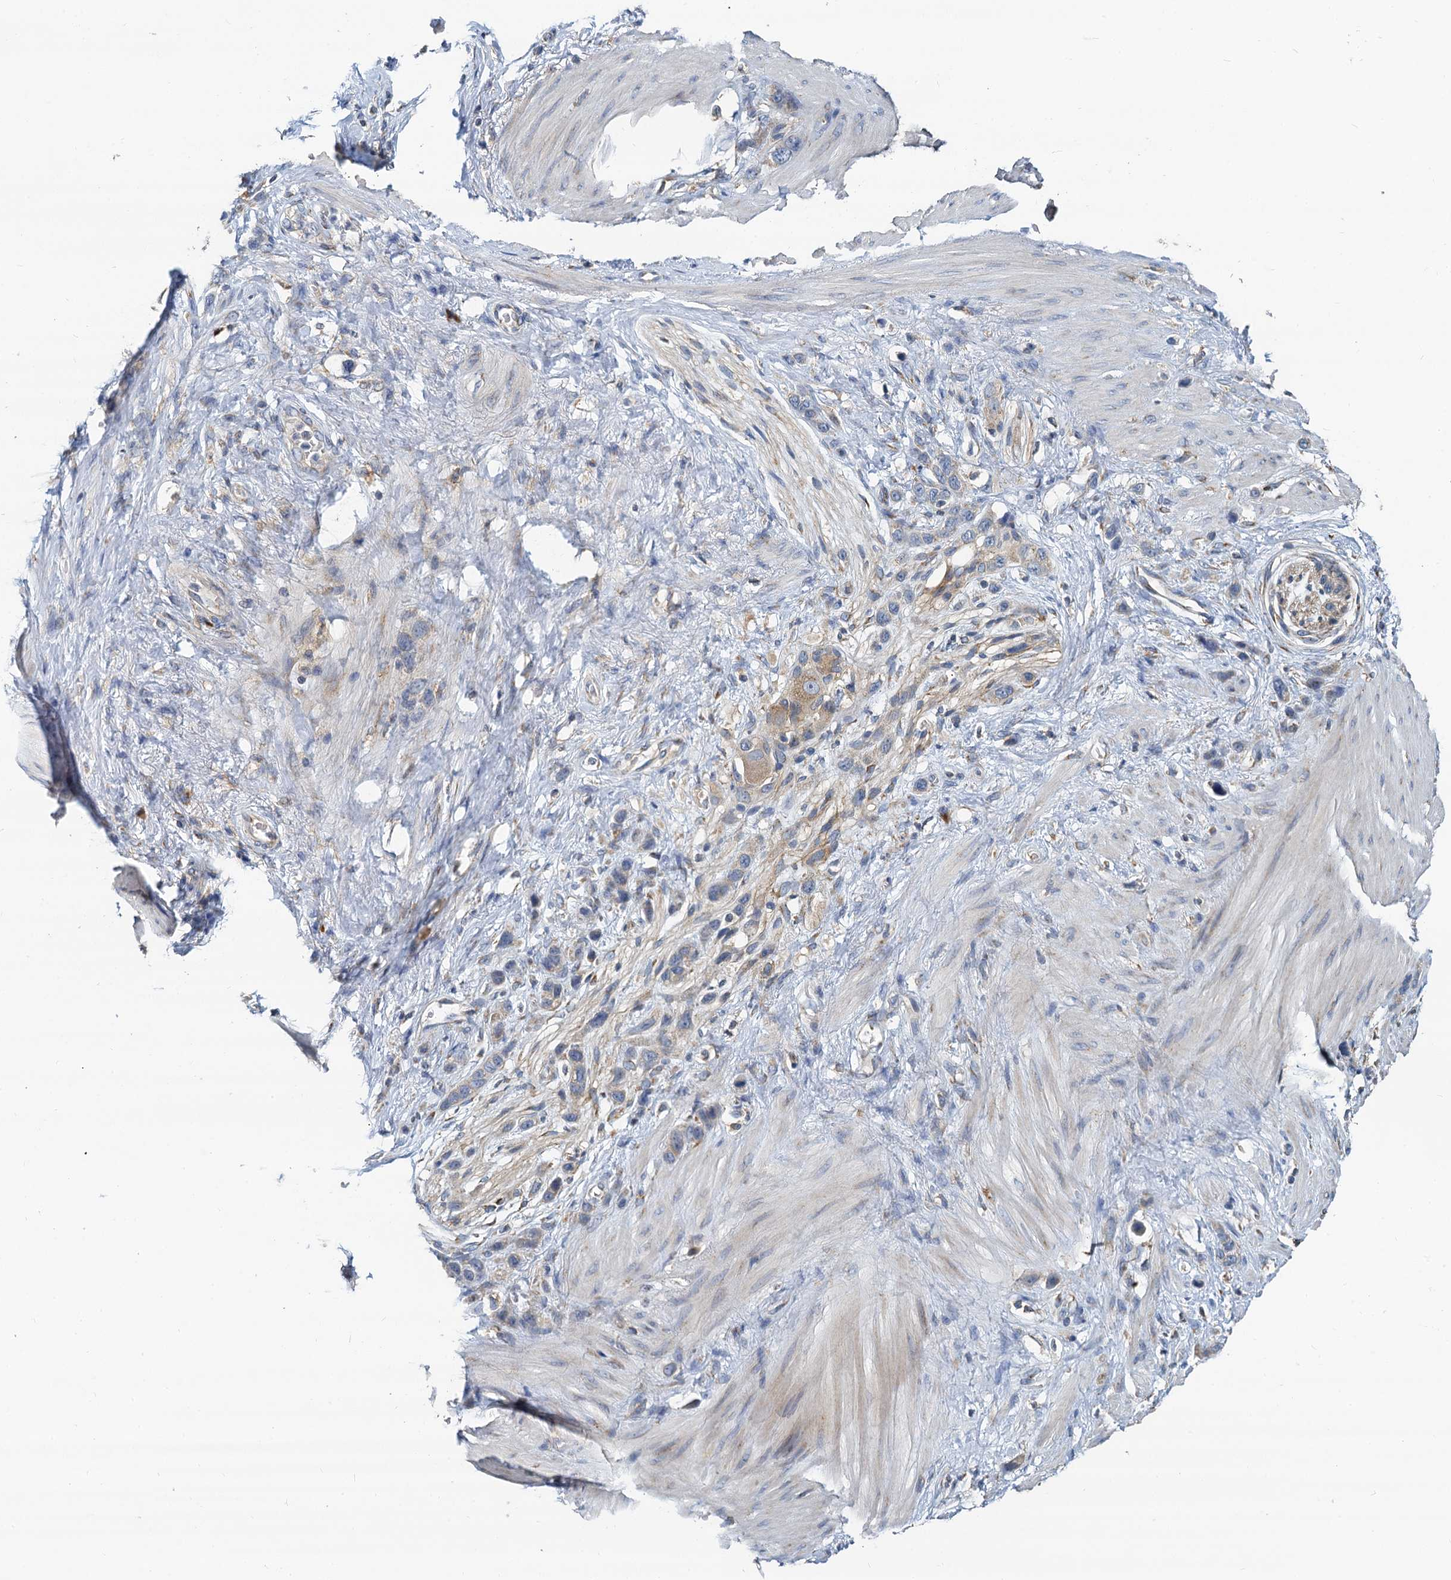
{"staining": {"intensity": "weak", "quantity": "<25%", "location": "cytoplasmic/membranous"}, "tissue": "stomach cancer", "cell_type": "Tumor cells", "image_type": "cancer", "snomed": [{"axis": "morphology", "description": "Adenocarcinoma, NOS"}, {"axis": "morphology", "description": "Adenocarcinoma, High grade"}, {"axis": "topography", "description": "Stomach, upper"}, {"axis": "topography", "description": "Stomach, lower"}], "caption": "Histopathology image shows no significant protein expression in tumor cells of stomach cancer. The staining was performed using DAB (3,3'-diaminobenzidine) to visualize the protein expression in brown, while the nuclei were stained in blue with hematoxylin (Magnification: 20x).", "gene": "NKAPD1", "patient": {"sex": "female", "age": 65}}